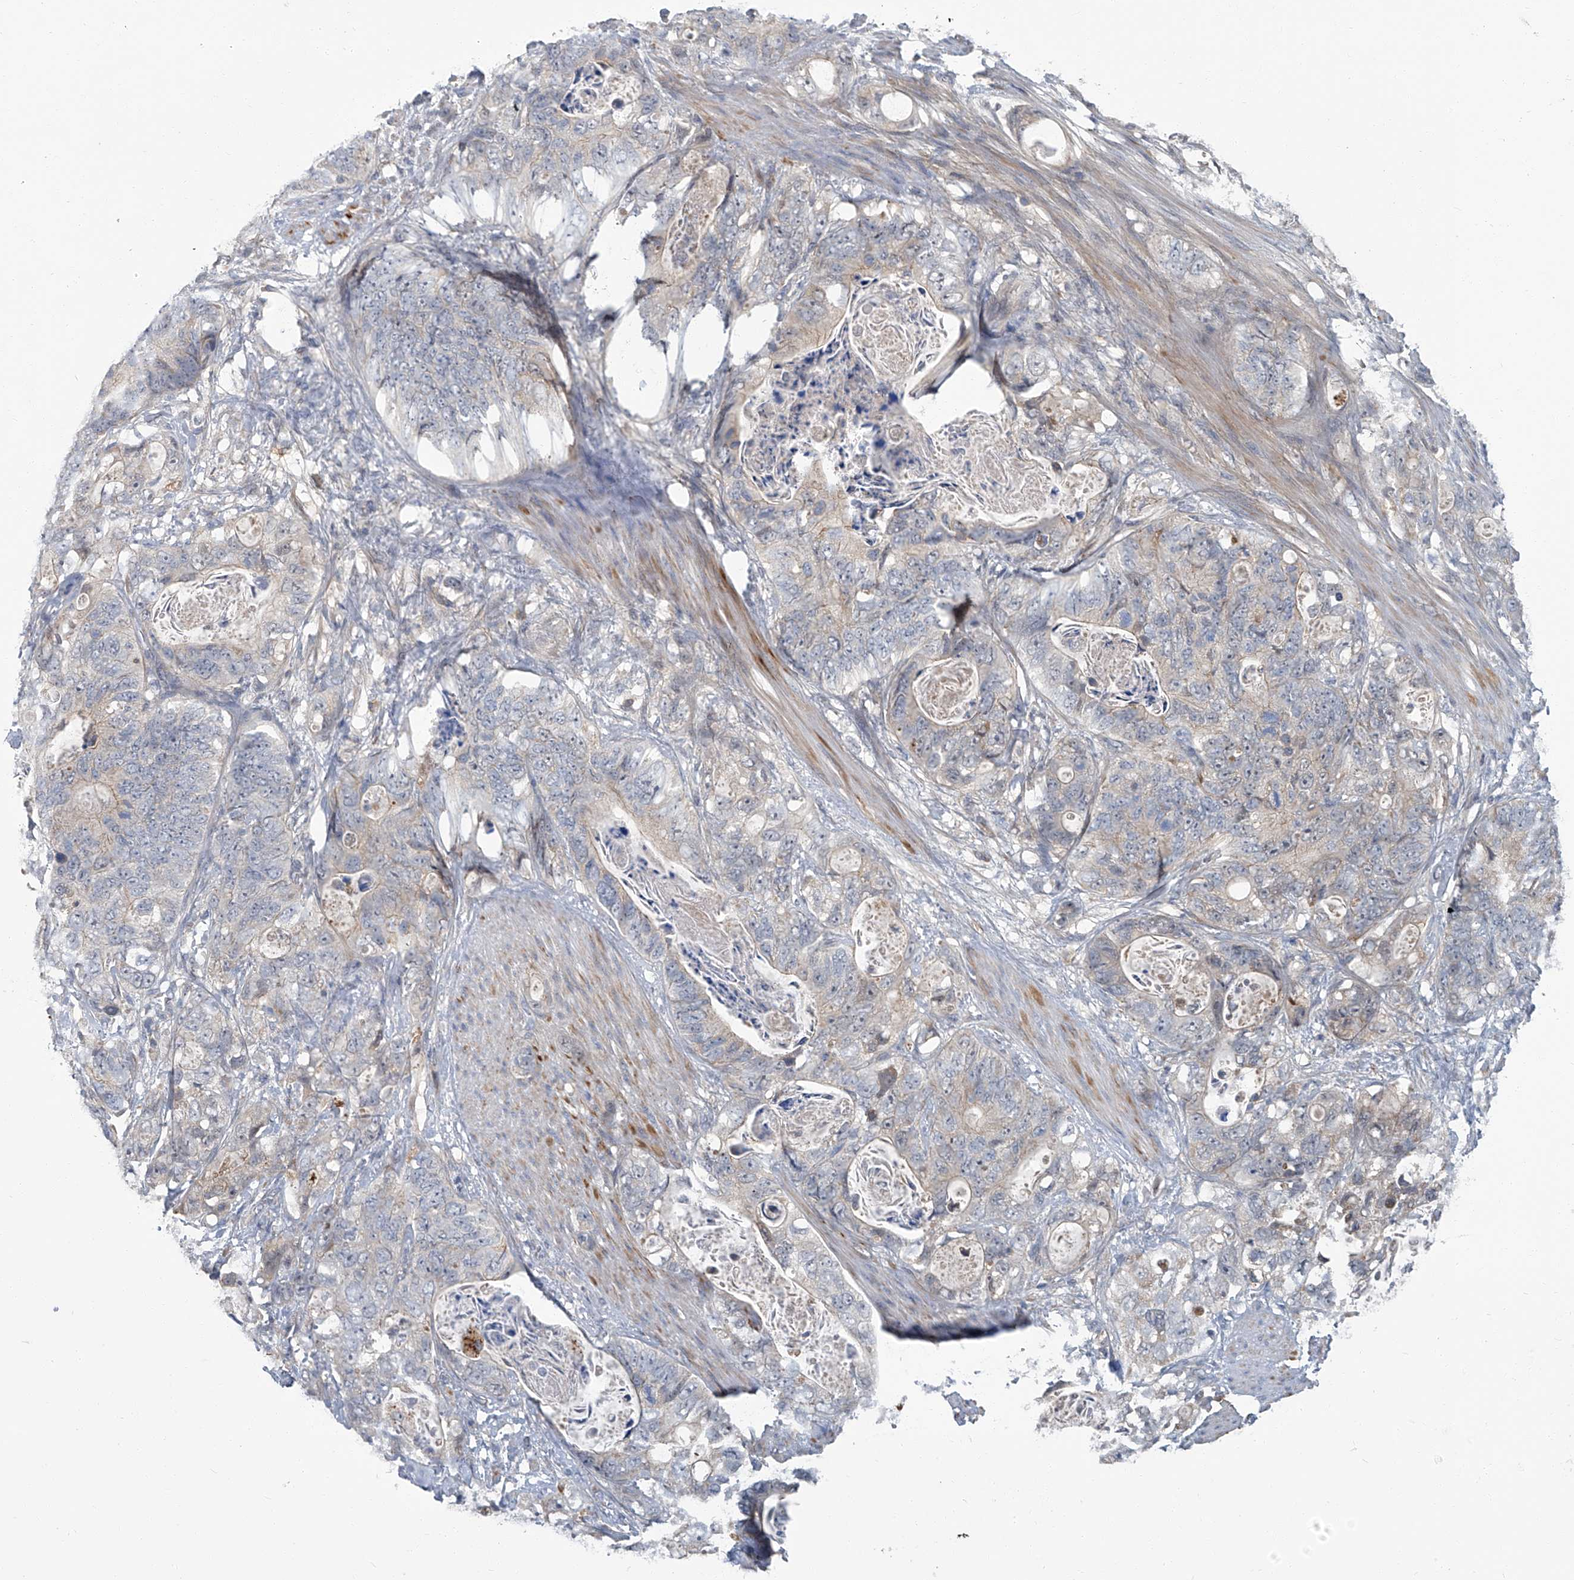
{"staining": {"intensity": "weak", "quantity": "<25%", "location": "cytoplasmic/membranous"}, "tissue": "stomach cancer", "cell_type": "Tumor cells", "image_type": "cancer", "snomed": [{"axis": "morphology", "description": "Normal tissue, NOS"}, {"axis": "morphology", "description": "Adenocarcinoma, NOS"}, {"axis": "topography", "description": "Stomach"}], "caption": "The immunohistochemistry (IHC) image has no significant expression in tumor cells of adenocarcinoma (stomach) tissue.", "gene": "AKNAD1", "patient": {"sex": "female", "age": 89}}